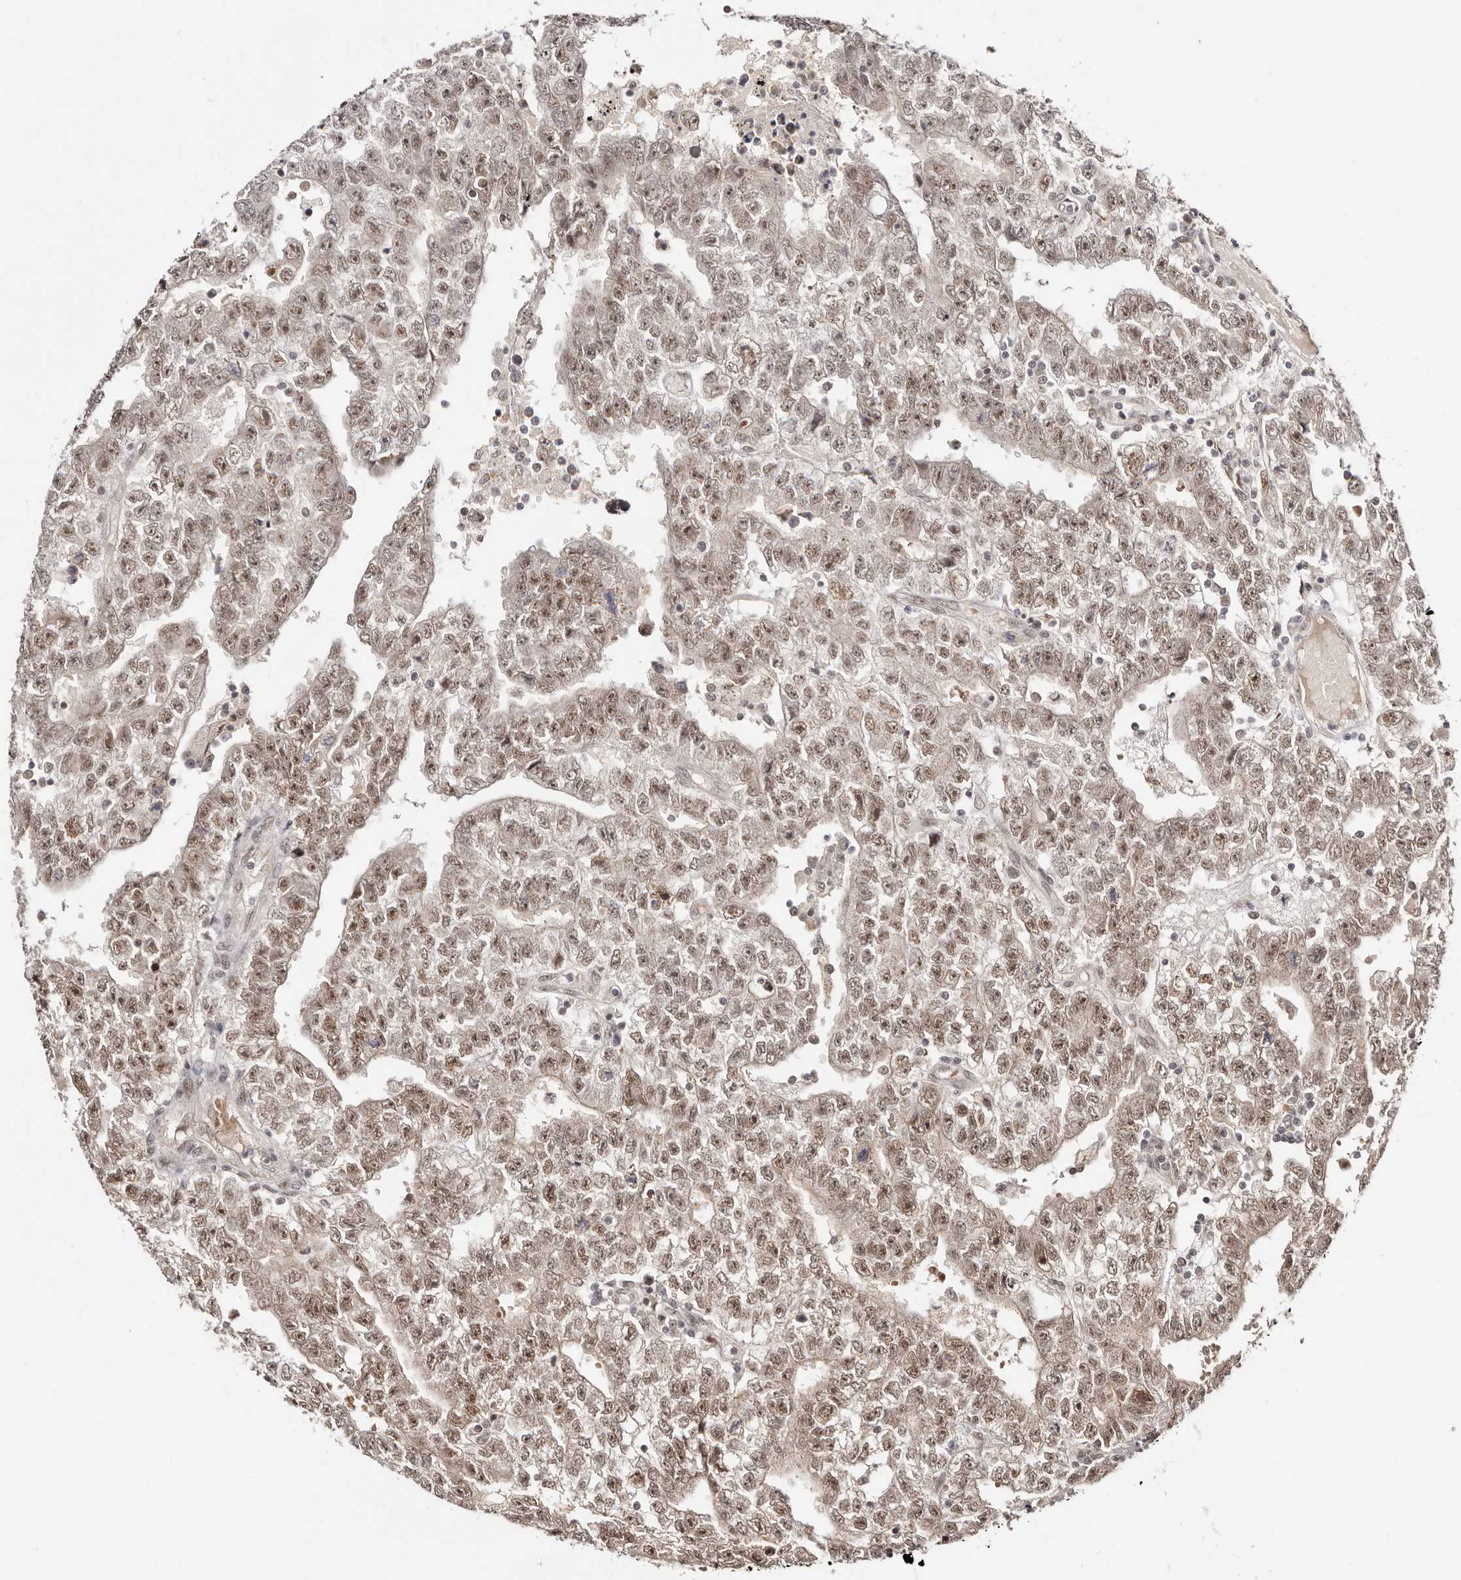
{"staining": {"intensity": "weak", "quantity": ">75%", "location": "nuclear"}, "tissue": "testis cancer", "cell_type": "Tumor cells", "image_type": "cancer", "snomed": [{"axis": "morphology", "description": "Carcinoma, Embryonal, NOS"}, {"axis": "topography", "description": "Testis"}], "caption": "IHC histopathology image of human testis embryonal carcinoma stained for a protein (brown), which exhibits low levels of weak nuclear staining in about >75% of tumor cells.", "gene": "MED8", "patient": {"sex": "male", "age": 25}}